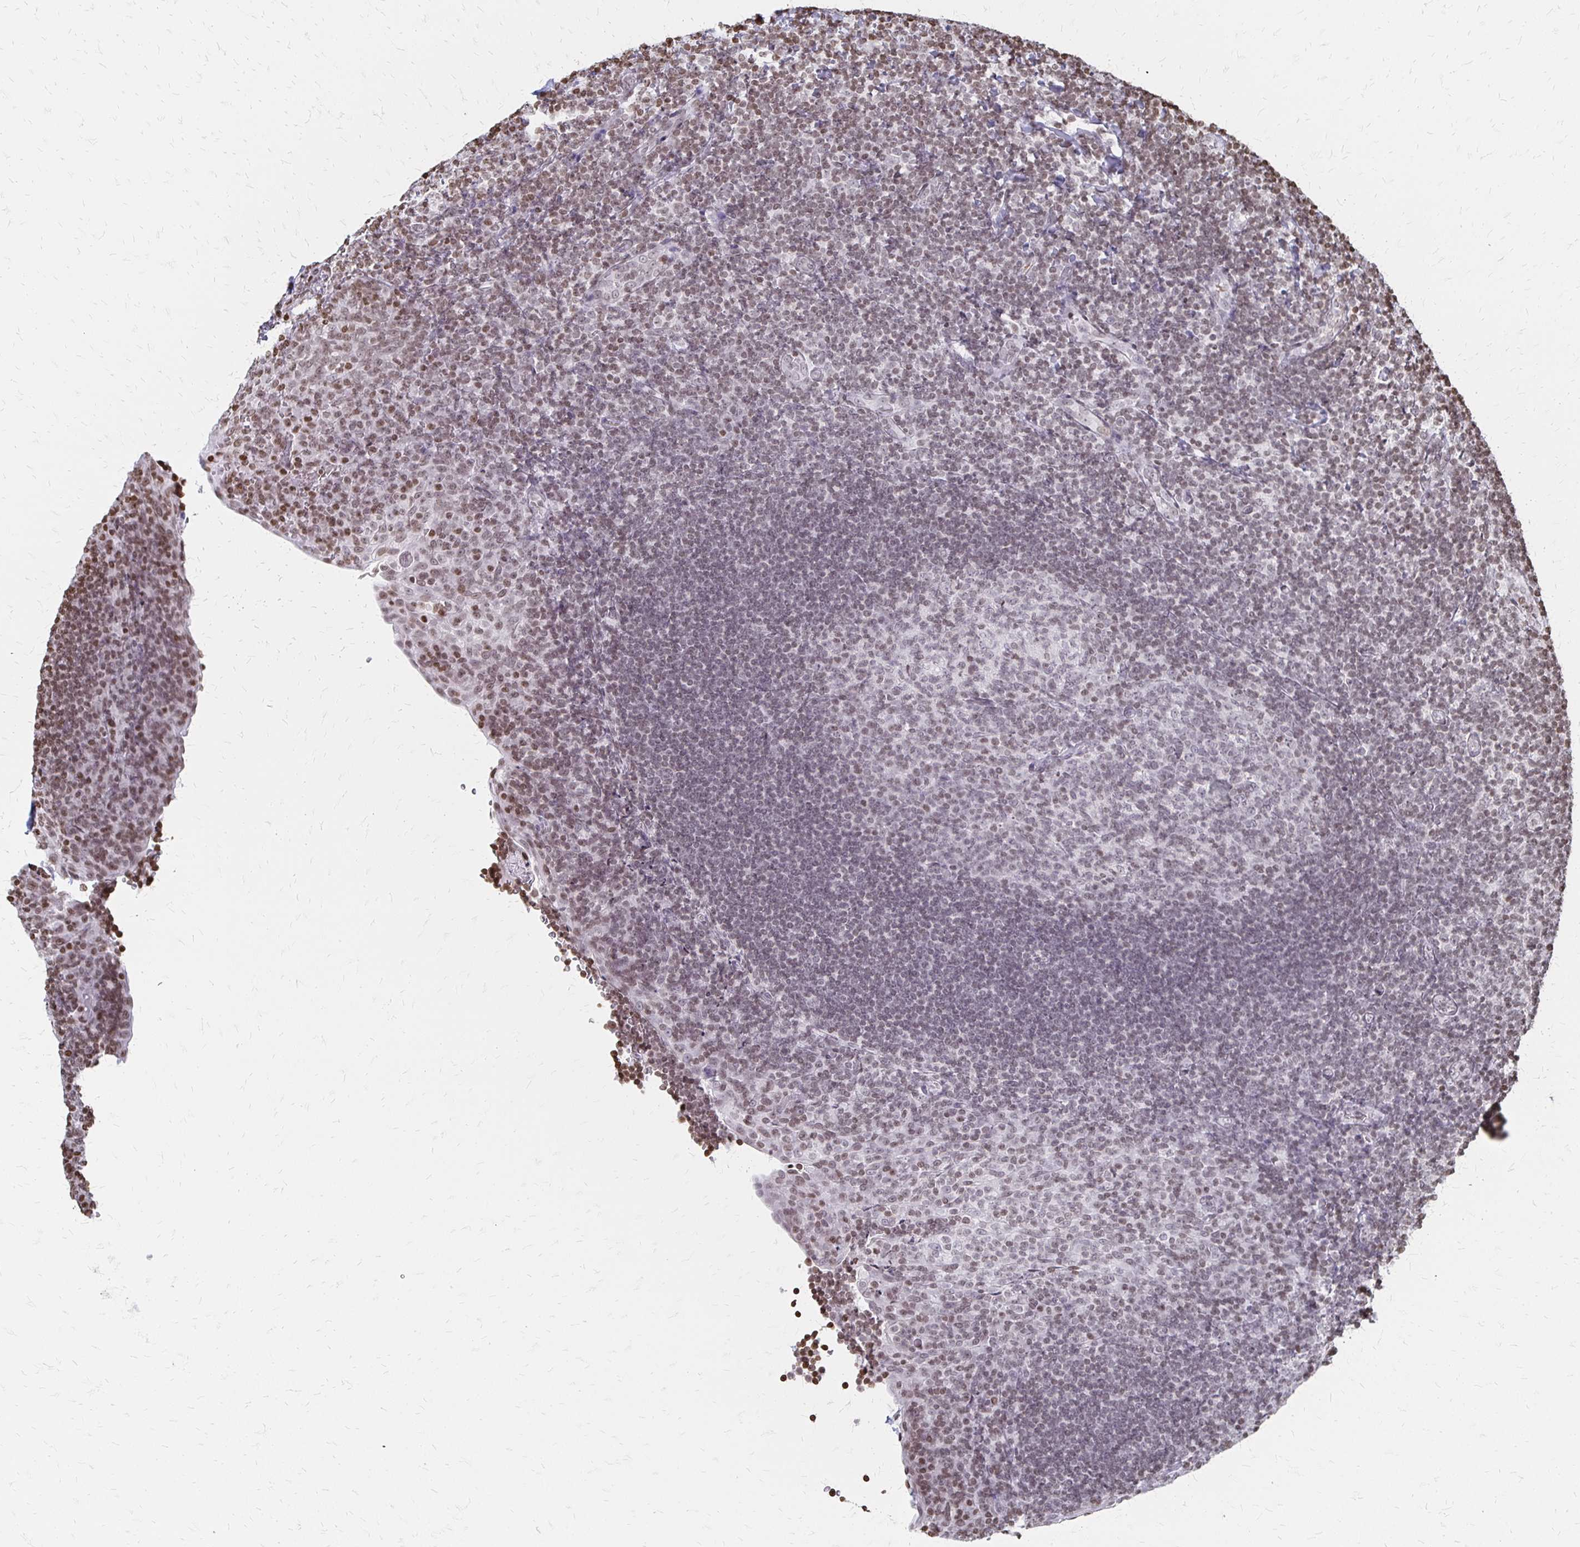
{"staining": {"intensity": "weak", "quantity": "<25%", "location": "nuclear"}, "tissue": "tonsil", "cell_type": "Germinal center cells", "image_type": "normal", "snomed": [{"axis": "morphology", "description": "Normal tissue, NOS"}, {"axis": "topography", "description": "Tonsil"}], "caption": "An immunohistochemistry image of unremarkable tonsil is shown. There is no staining in germinal center cells of tonsil. Nuclei are stained in blue.", "gene": "ZNF280C", "patient": {"sex": "male", "age": 17}}